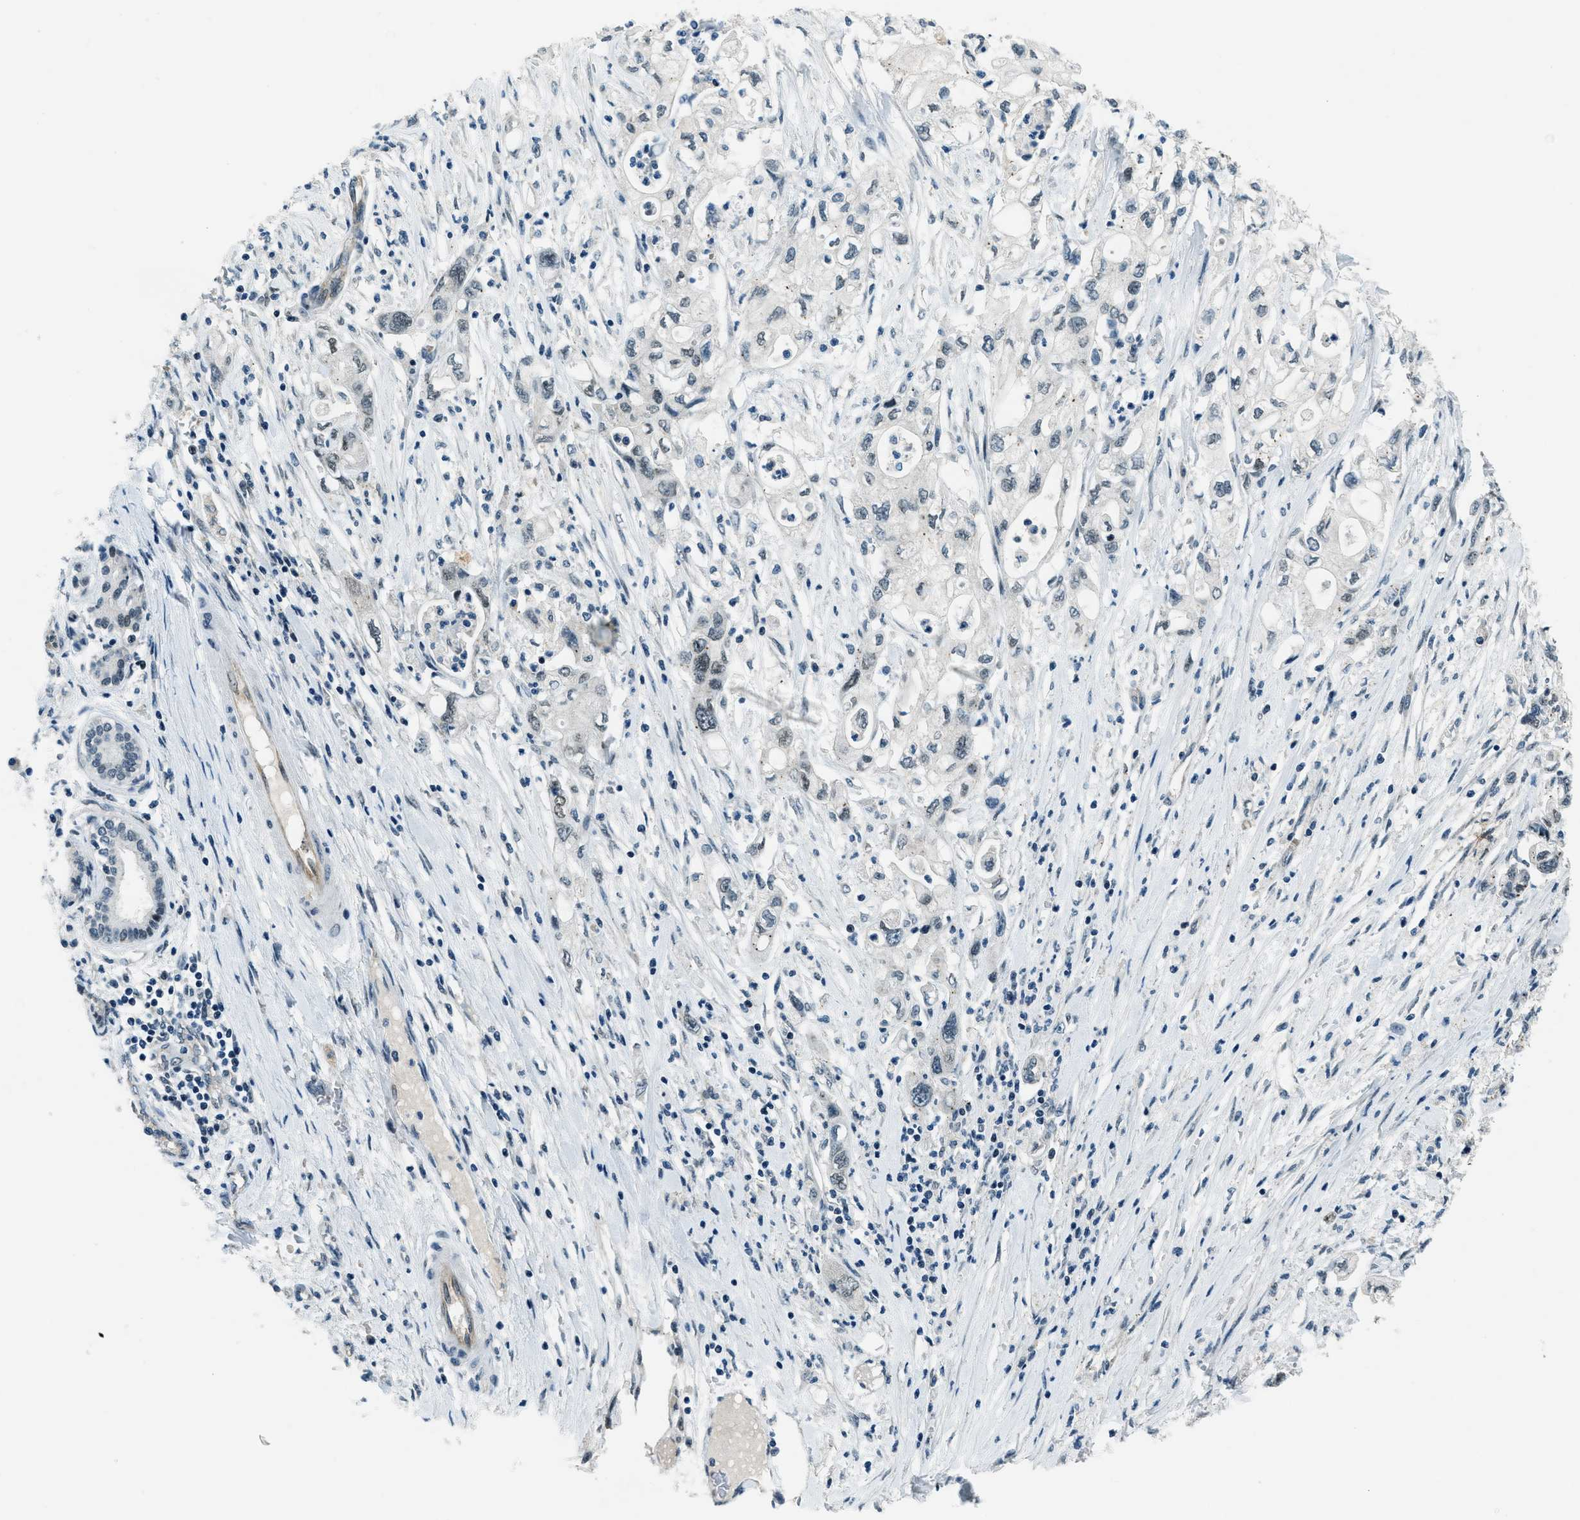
{"staining": {"intensity": "negative", "quantity": "none", "location": "none"}, "tissue": "pancreatic cancer", "cell_type": "Tumor cells", "image_type": "cancer", "snomed": [{"axis": "morphology", "description": "Adenocarcinoma, NOS"}, {"axis": "topography", "description": "Pancreas"}], "caption": "Immunohistochemical staining of adenocarcinoma (pancreatic) exhibits no significant staining in tumor cells. (DAB (3,3'-diaminobenzidine) IHC, high magnification).", "gene": "KLF6", "patient": {"sex": "male", "age": 79}}